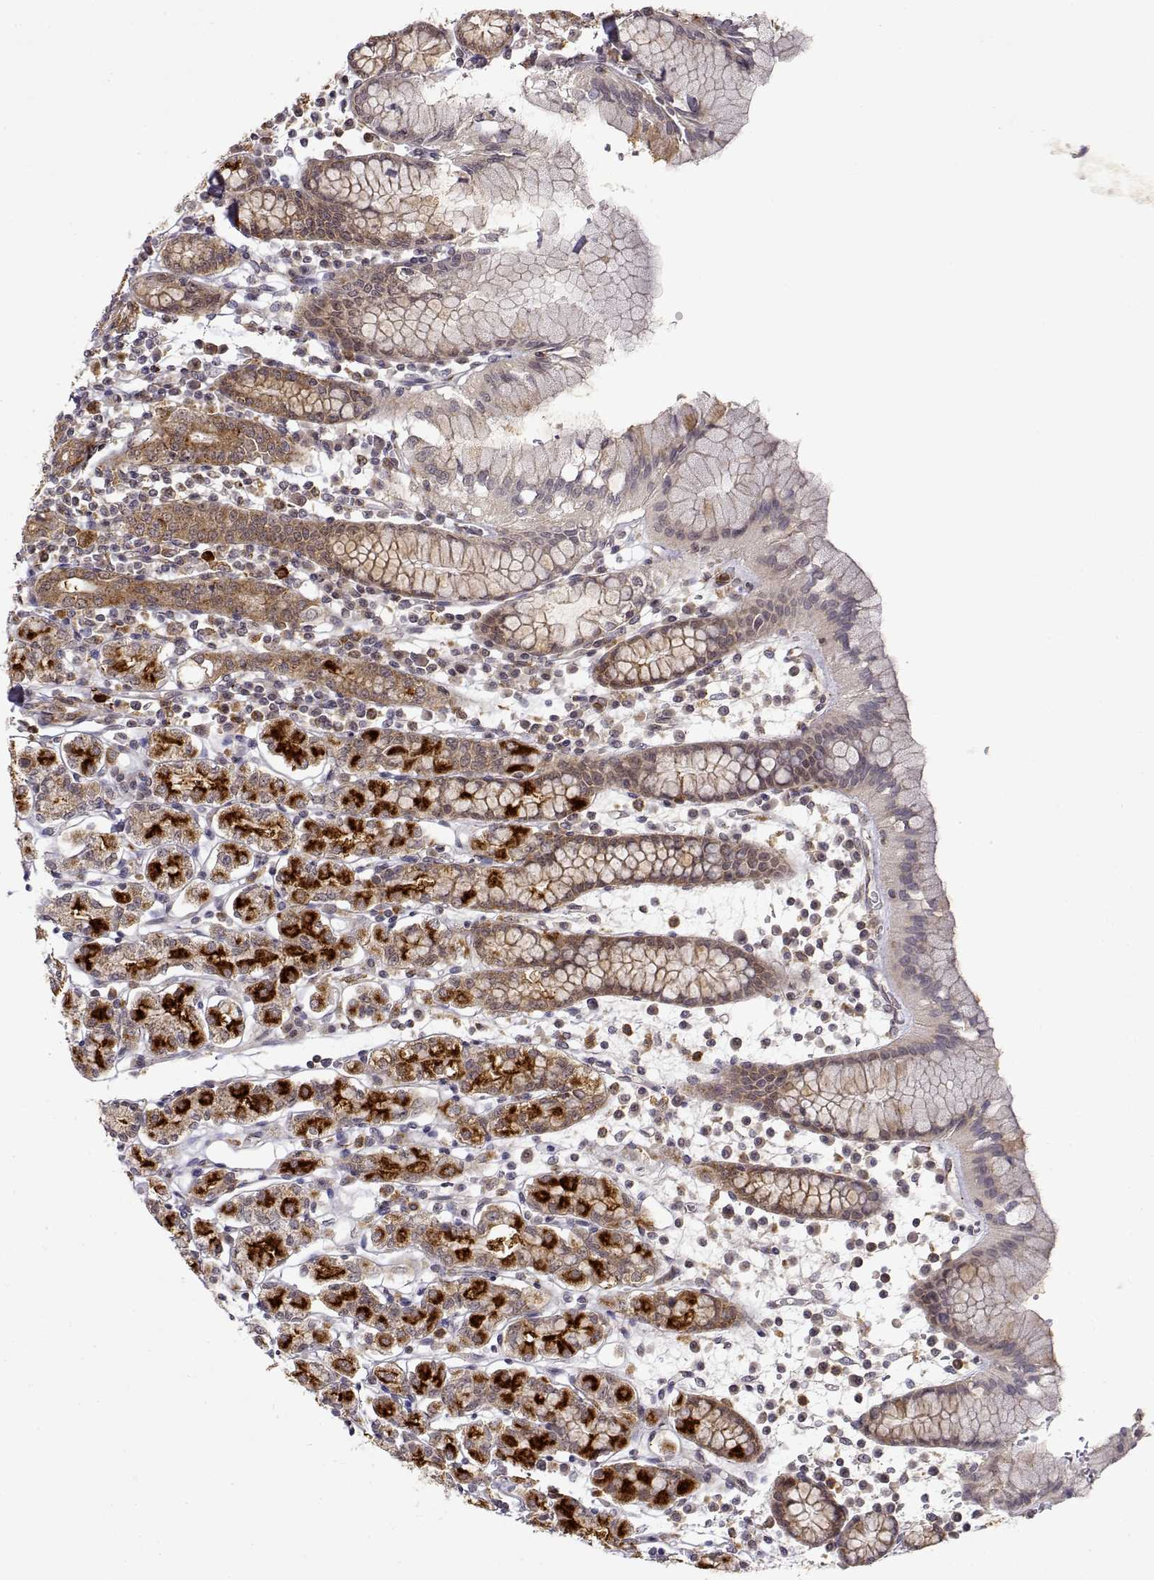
{"staining": {"intensity": "moderate", "quantity": "25%-75%", "location": "cytoplasmic/membranous"}, "tissue": "stomach", "cell_type": "Glandular cells", "image_type": "normal", "snomed": [{"axis": "morphology", "description": "Normal tissue, NOS"}, {"axis": "topography", "description": "Stomach, upper"}, {"axis": "topography", "description": "Stomach"}], "caption": "Stomach stained for a protein (brown) reveals moderate cytoplasmic/membranous positive positivity in approximately 25%-75% of glandular cells.", "gene": "RNF13", "patient": {"sex": "male", "age": 62}}